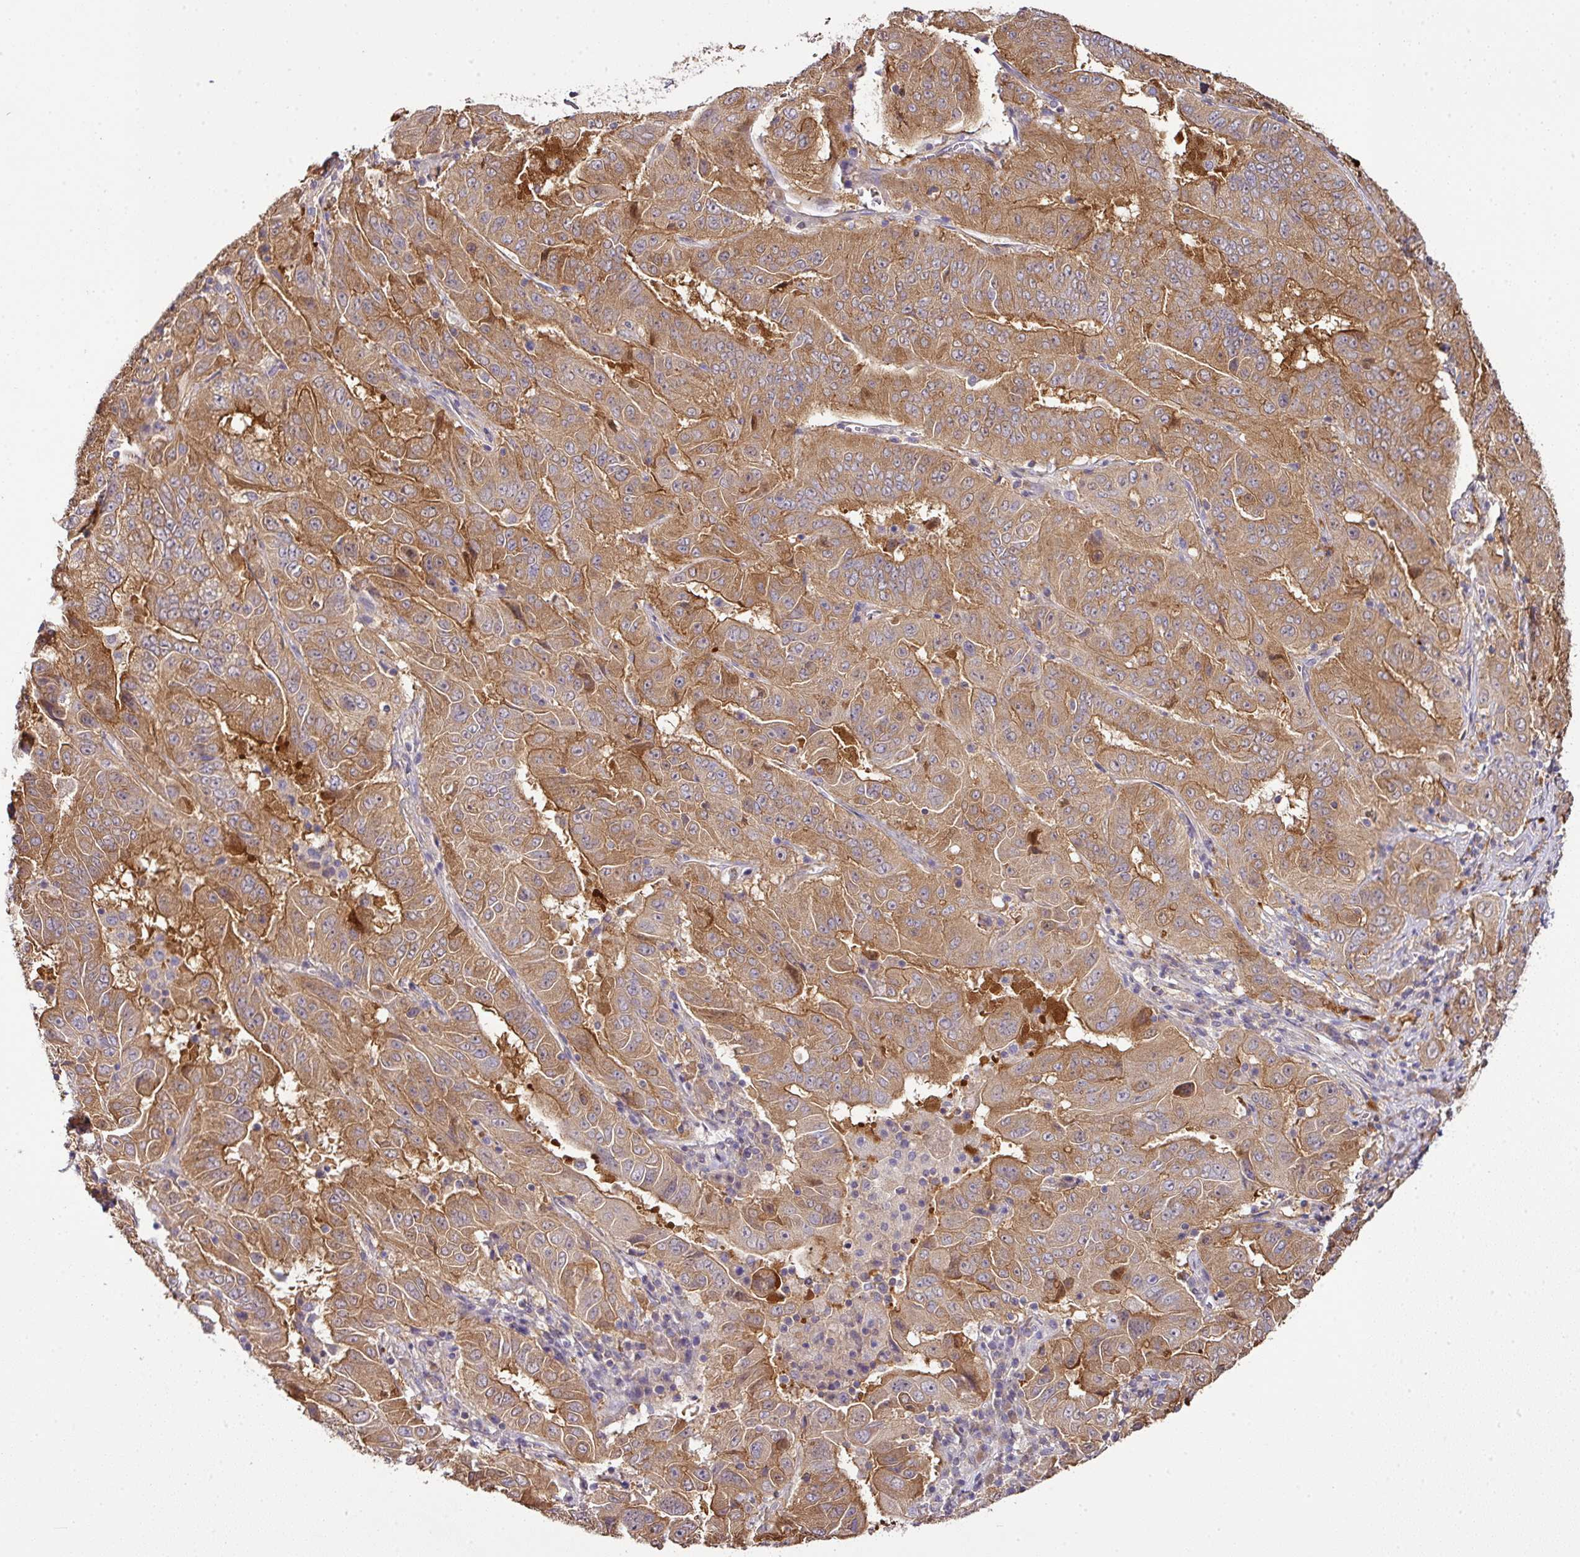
{"staining": {"intensity": "moderate", "quantity": ">75%", "location": "cytoplasmic/membranous"}, "tissue": "pancreatic cancer", "cell_type": "Tumor cells", "image_type": "cancer", "snomed": [{"axis": "morphology", "description": "Adenocarcinoma, NOS"}, {"axis": "topography", "description": "Pancreas"}], "caption": "DAB immunohistochemical staining of pancreatic cancer demonstrates moderate cytoplasmic/membranous protein staining in approximately >75% of tumor cells.", "gene": "TMEM107", "patient": {"sex": "male", "age": 63}}